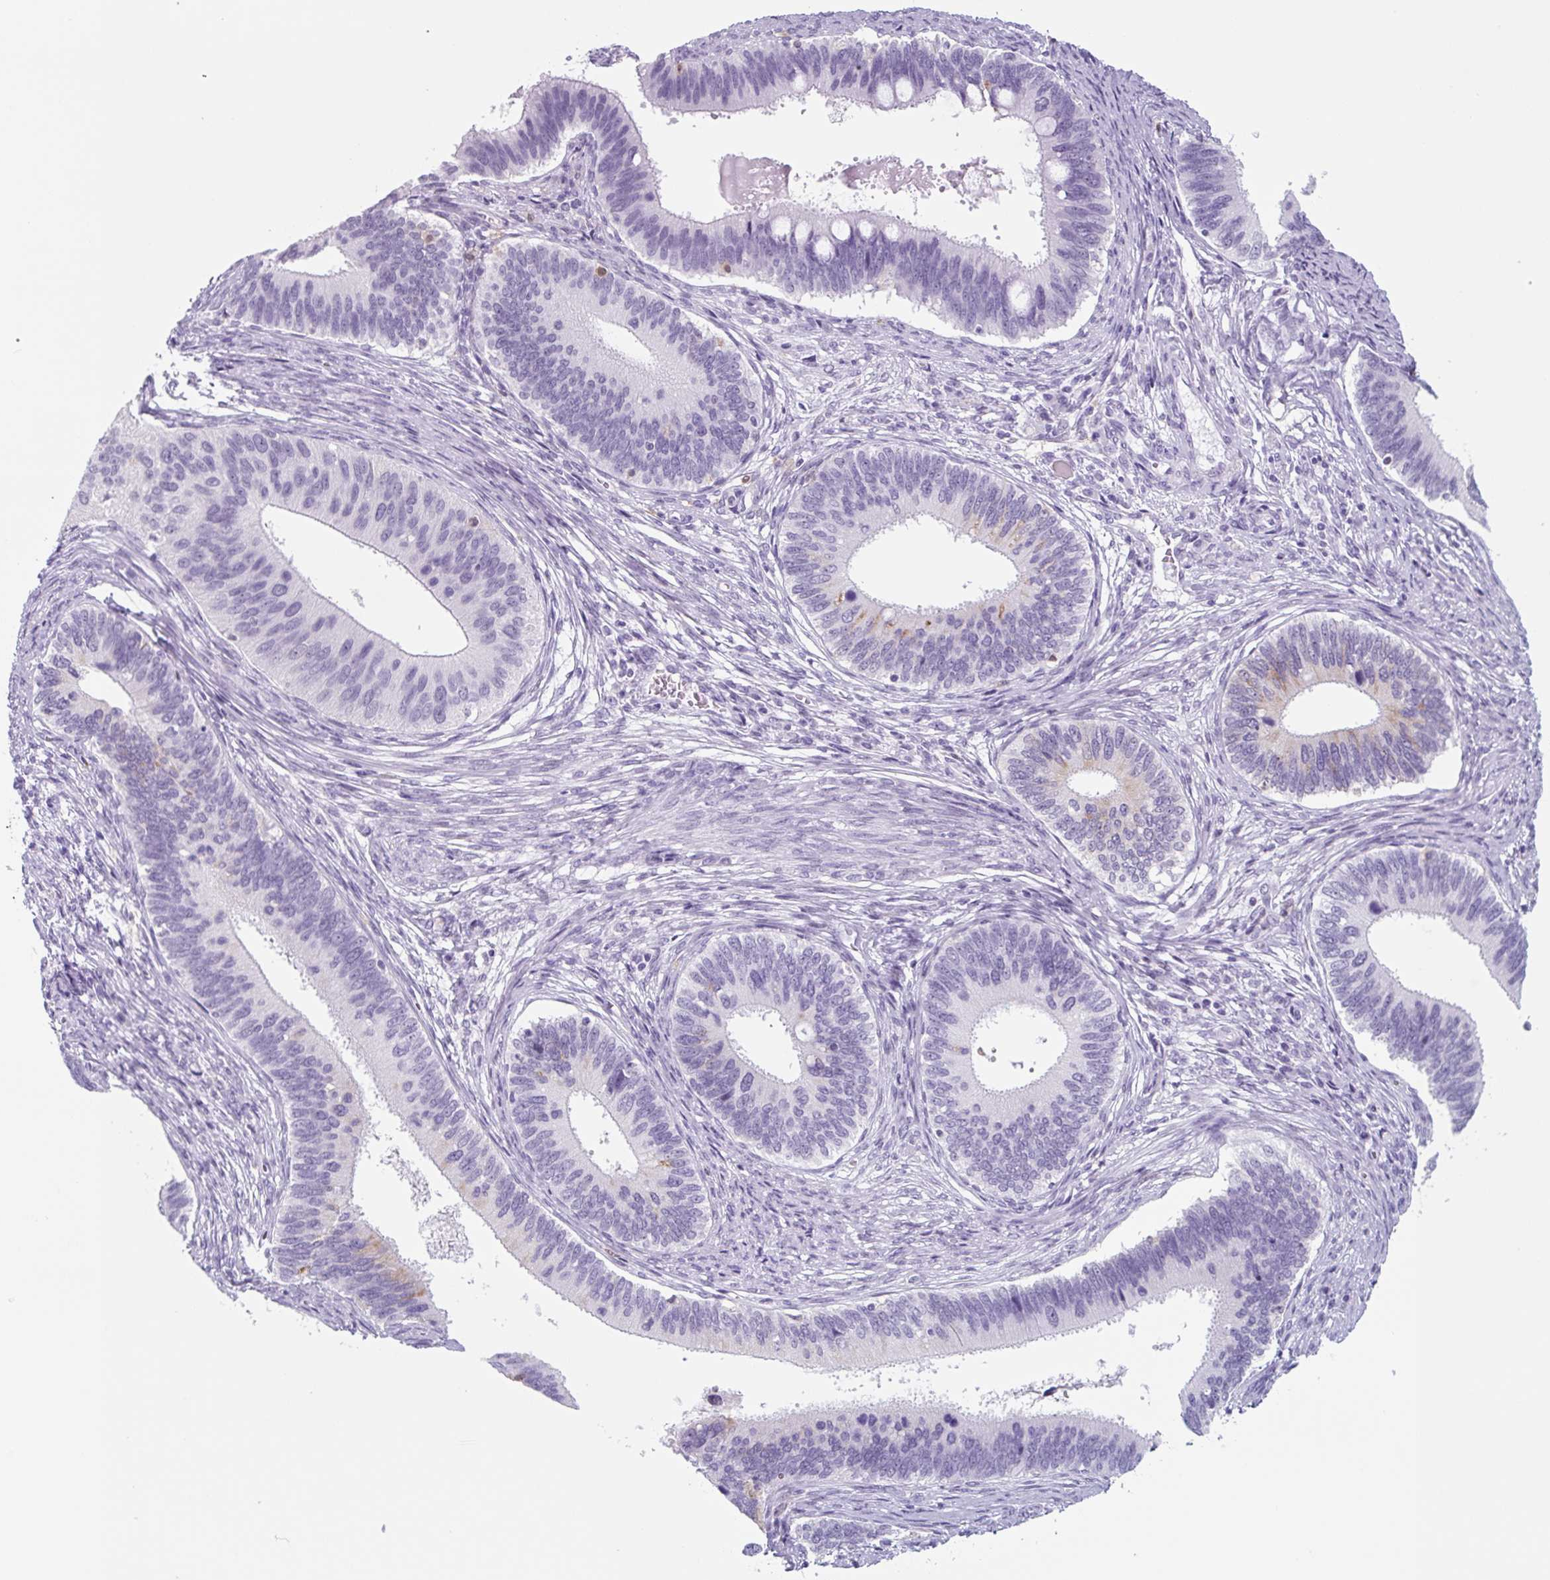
{"staining": {"intensity": "negative", "quantity": "none", "location": "none"}, "tissue": "cervical cancer", "cell_type": "Tumor cells", "image_type": "cancer", "snomed": [{"axis": "morphology", "description": "Adenocarcinoma, NOS"}, {"axis": "topography", "description": "Cervix"}], "caption": "Tumor cells show no significant expression in adenocarcinoma (cervical).", "gene": "TNFRSF8", "patient": {"sex": "female", "age": 42}}